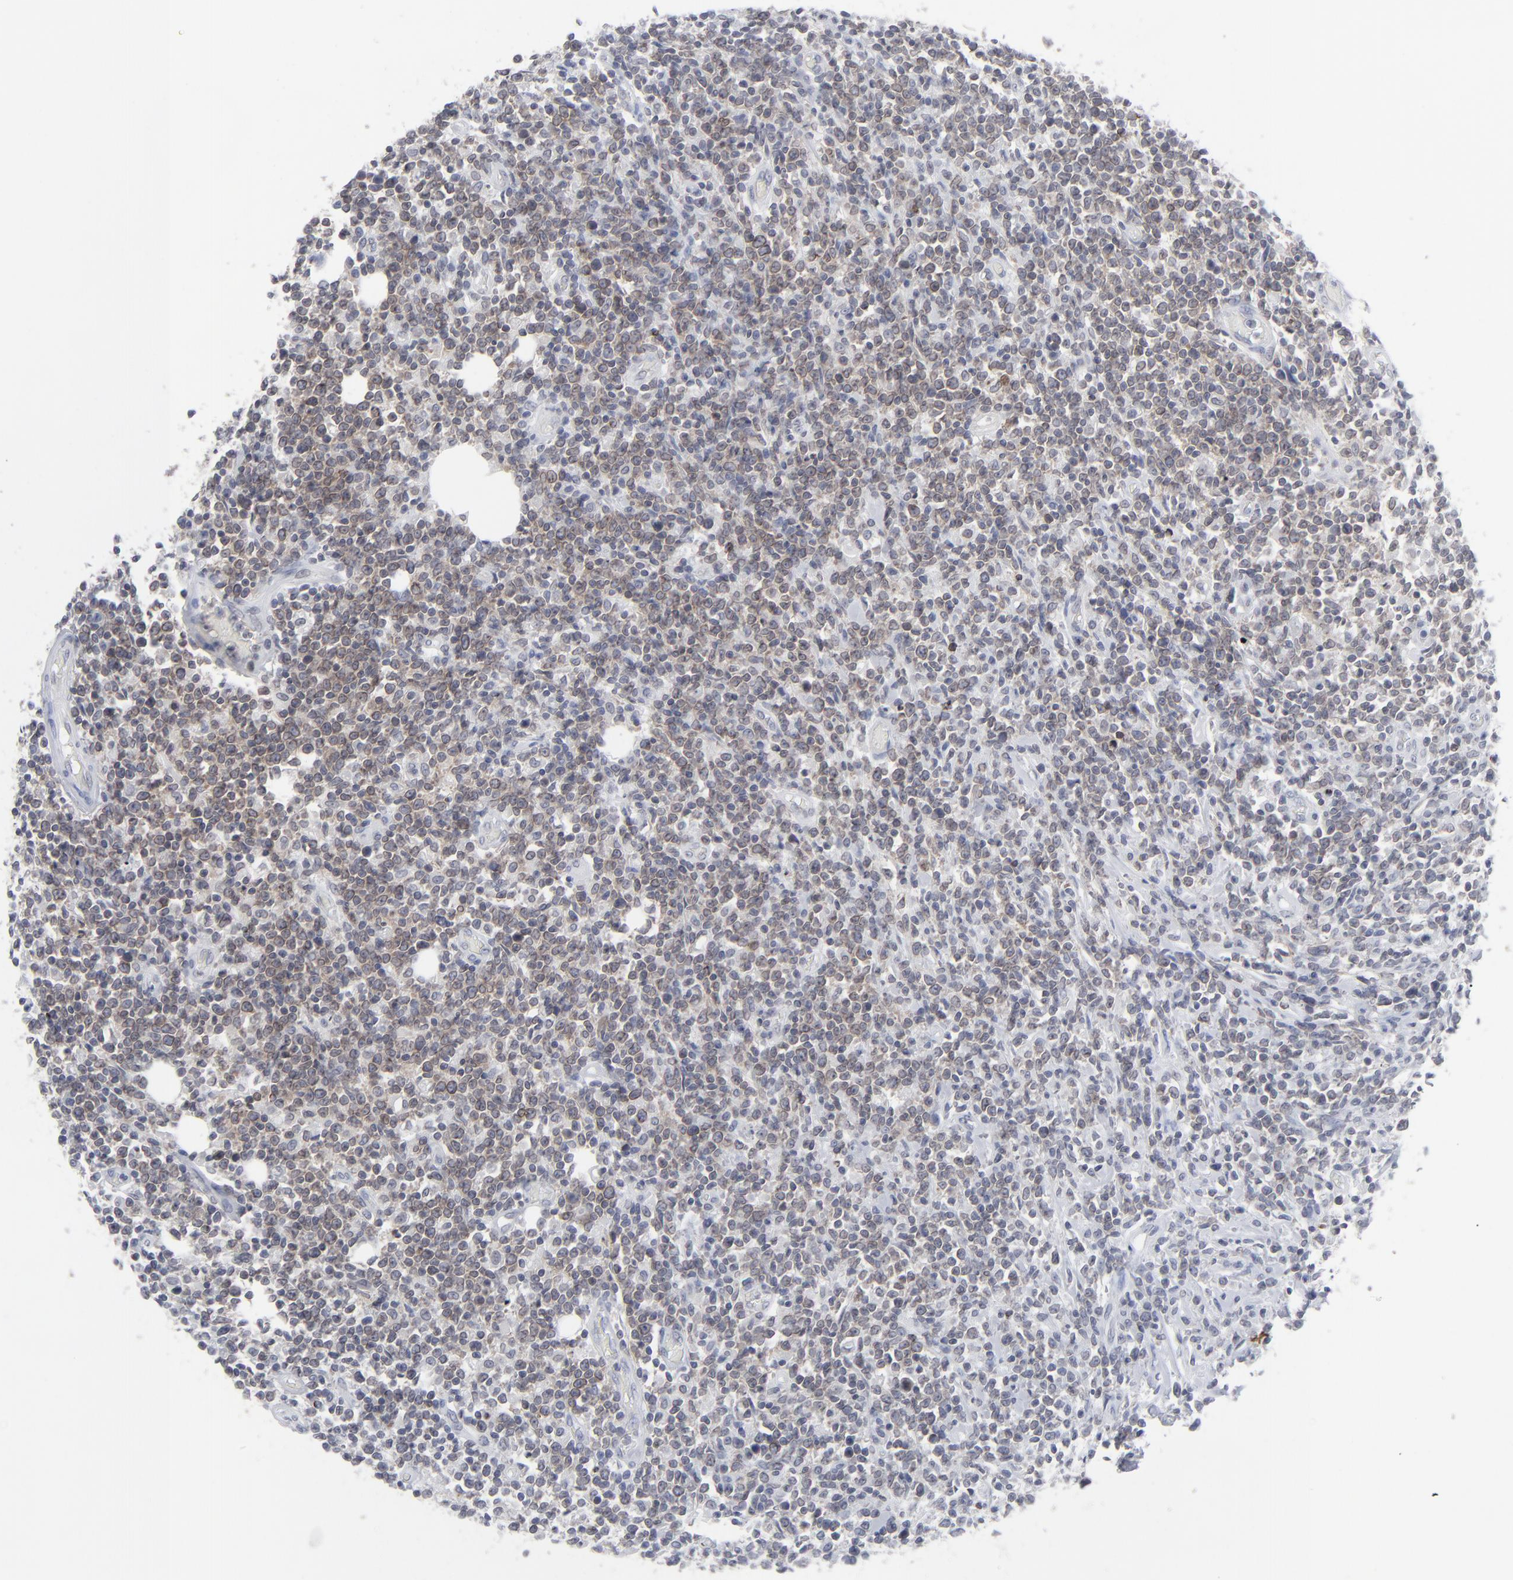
{"staining": {"intensity": "moderate", "quantity": "25%-75%", "location": "cytoplasmic/membranous"}, "tissue": "lymphoma", "cell_type": "Tumor cells", "image_type": "cancer", "snomed": [{"axis": "morphology", "description": "Malignant lymphoma, non-Hodgkin's type, High grade"}, {"axis": "topography", "description": "Colon"}], "caption": "This micrograph shows immunohistochemistry (IHC) staining of high-grade malignant lymphoma, non-Hodgkin's type, with medium moderate cytoplasmic/membranous positivity in approximately 25%-75% of tumor cells.", "gene": "NUP88", "patient": {"sex": "male", "age": 82}}